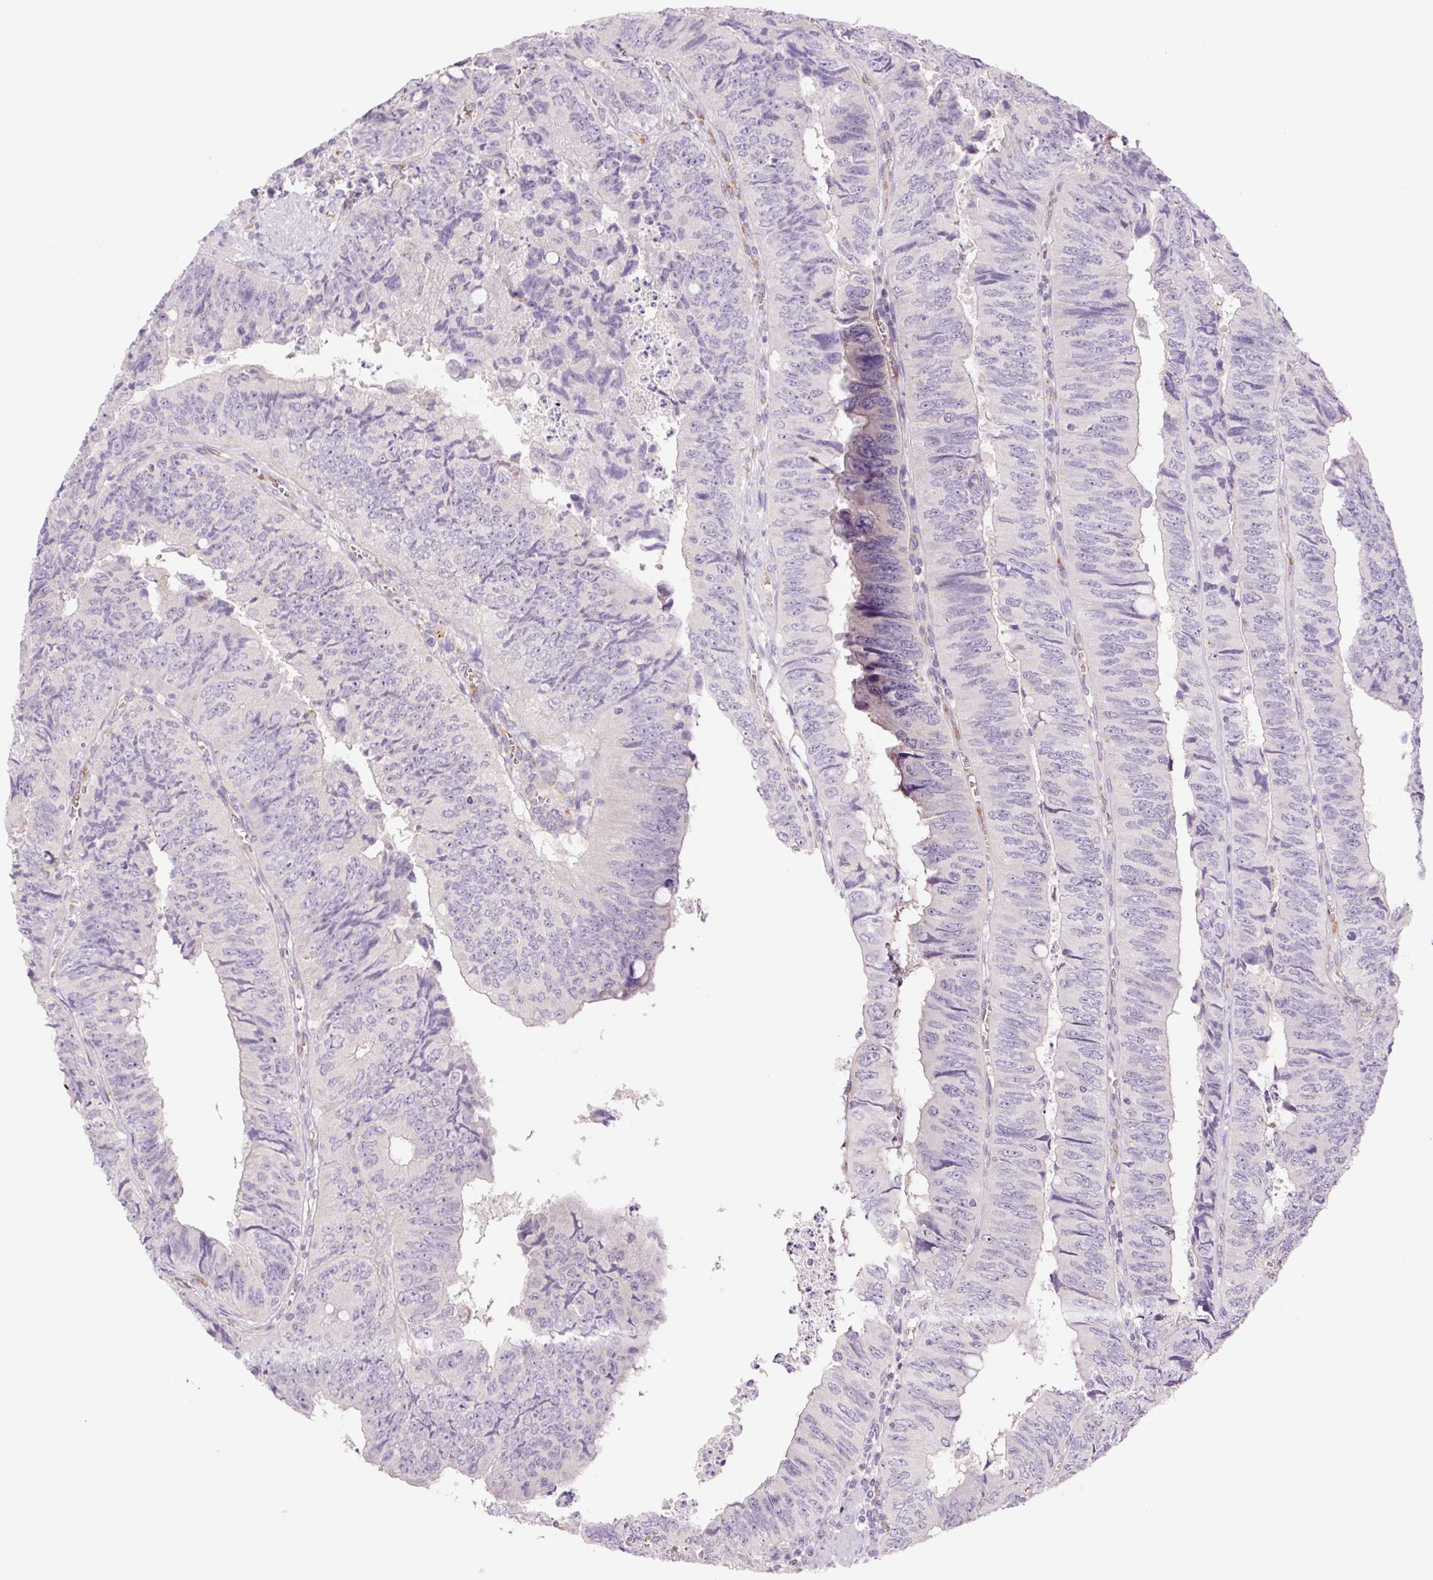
{"staining": {"intensity": "negative", "quantity": "none", "location": "none"}, "tissue": "colorectal cancer", "cell_type": "Tumor cells", "image_type": "cancer", "snomed": [{"axis": "morphology", "description": "Adenocarcinoma, NOS"}, {"axis": "topography", "description": "Colon"}], "caption": "Tumor cells are negative for protein expression in human adenocarcinoma (colorectal).", "gene": "IGFL3", "patient": {"sex": "female", "age": 84}}